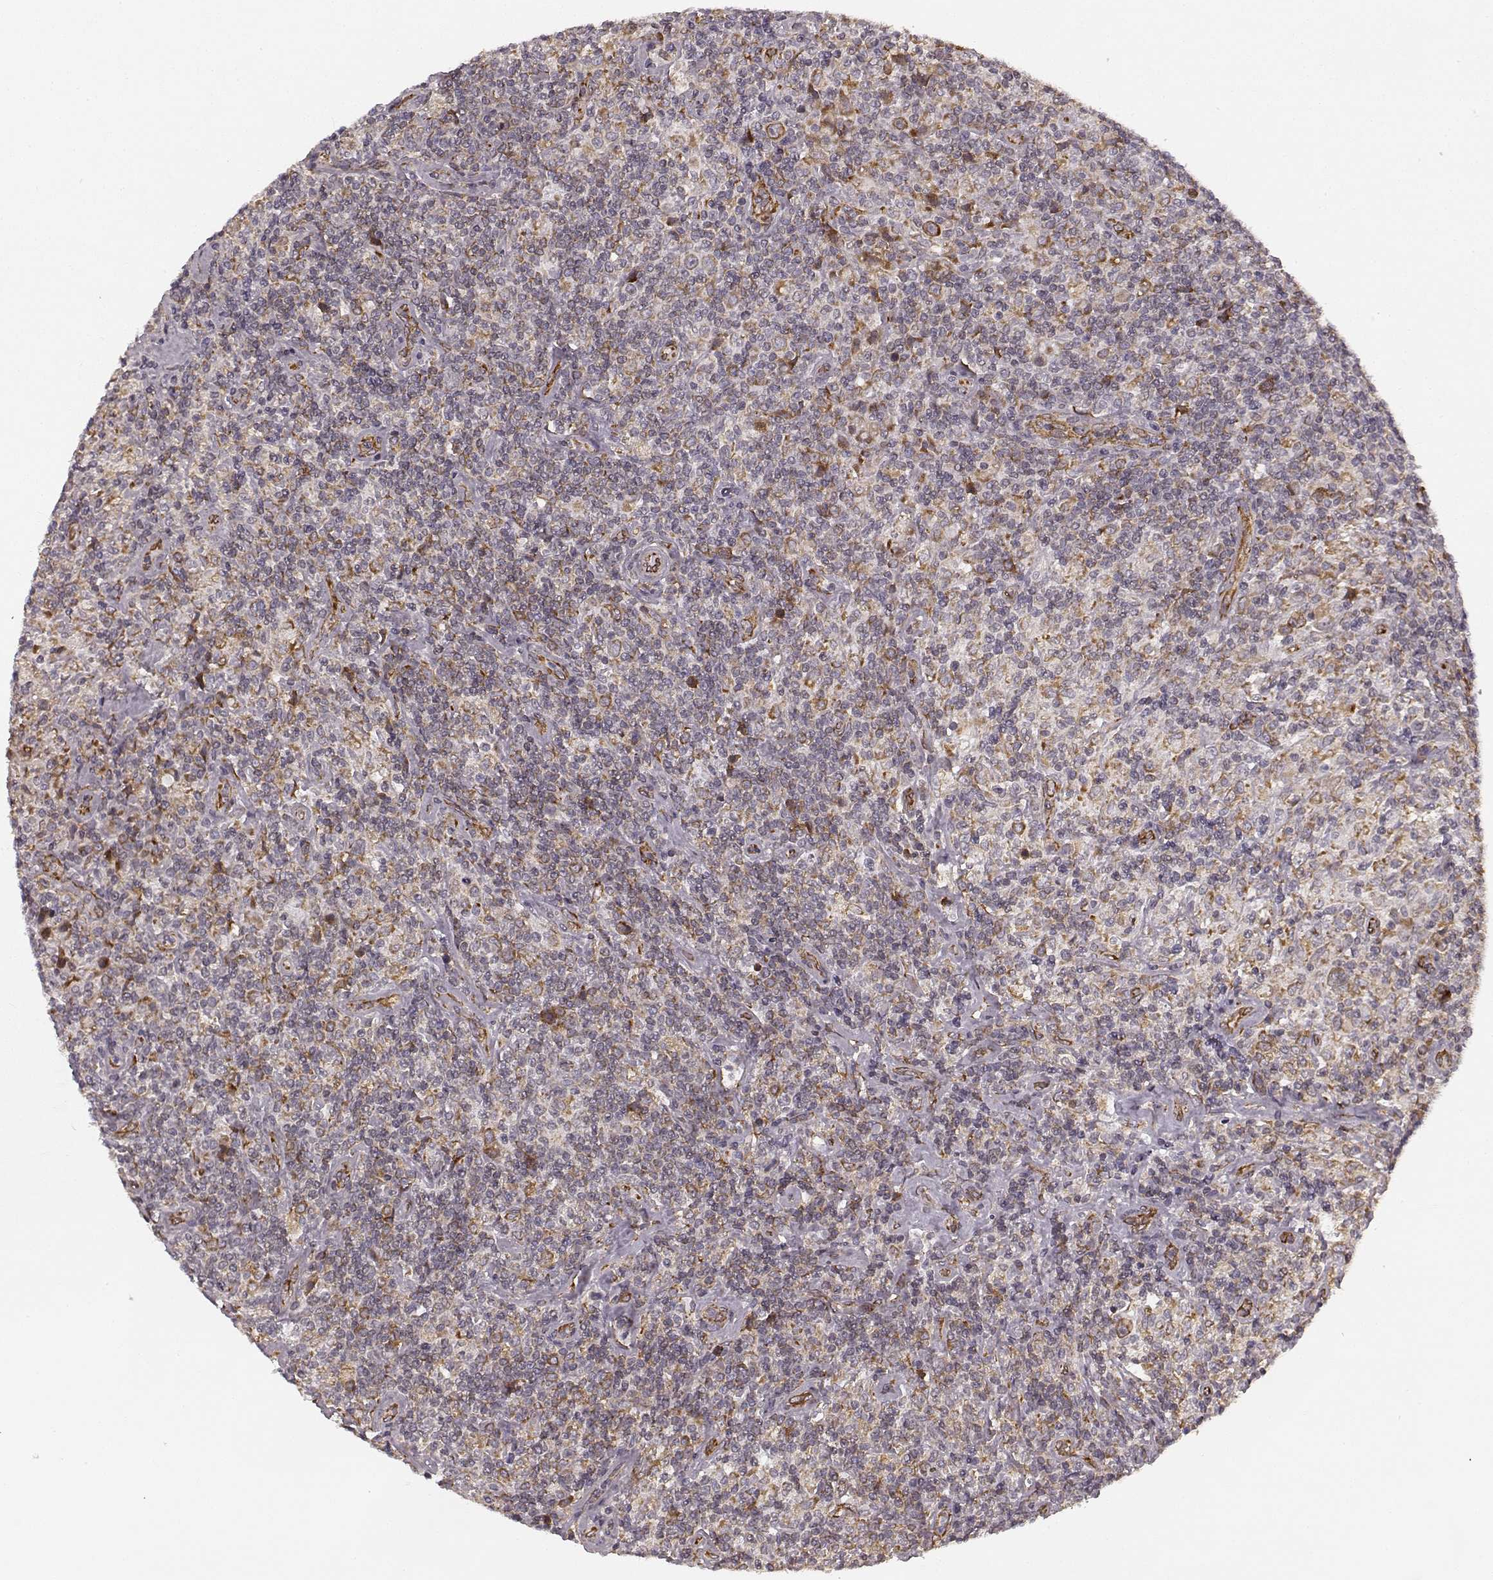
{"staining": {"intensity": "negative", "quantity": "none", "location": "none"}, "tissue": "lymphoma", "cell_type": "Tumor cells", "image_type": "cancer", "snomed": [{"axis": "morphology", "description": "Hodgkin's disease, NOS"}, {"axis": "topography", "description": "Lymph node"}], "caption": "Immunohistochemistry of lymphoma demonstrates no expression in tumor cells.", "gene": "TMEM14A", "patient": {"sex": "male", "age": 70}}